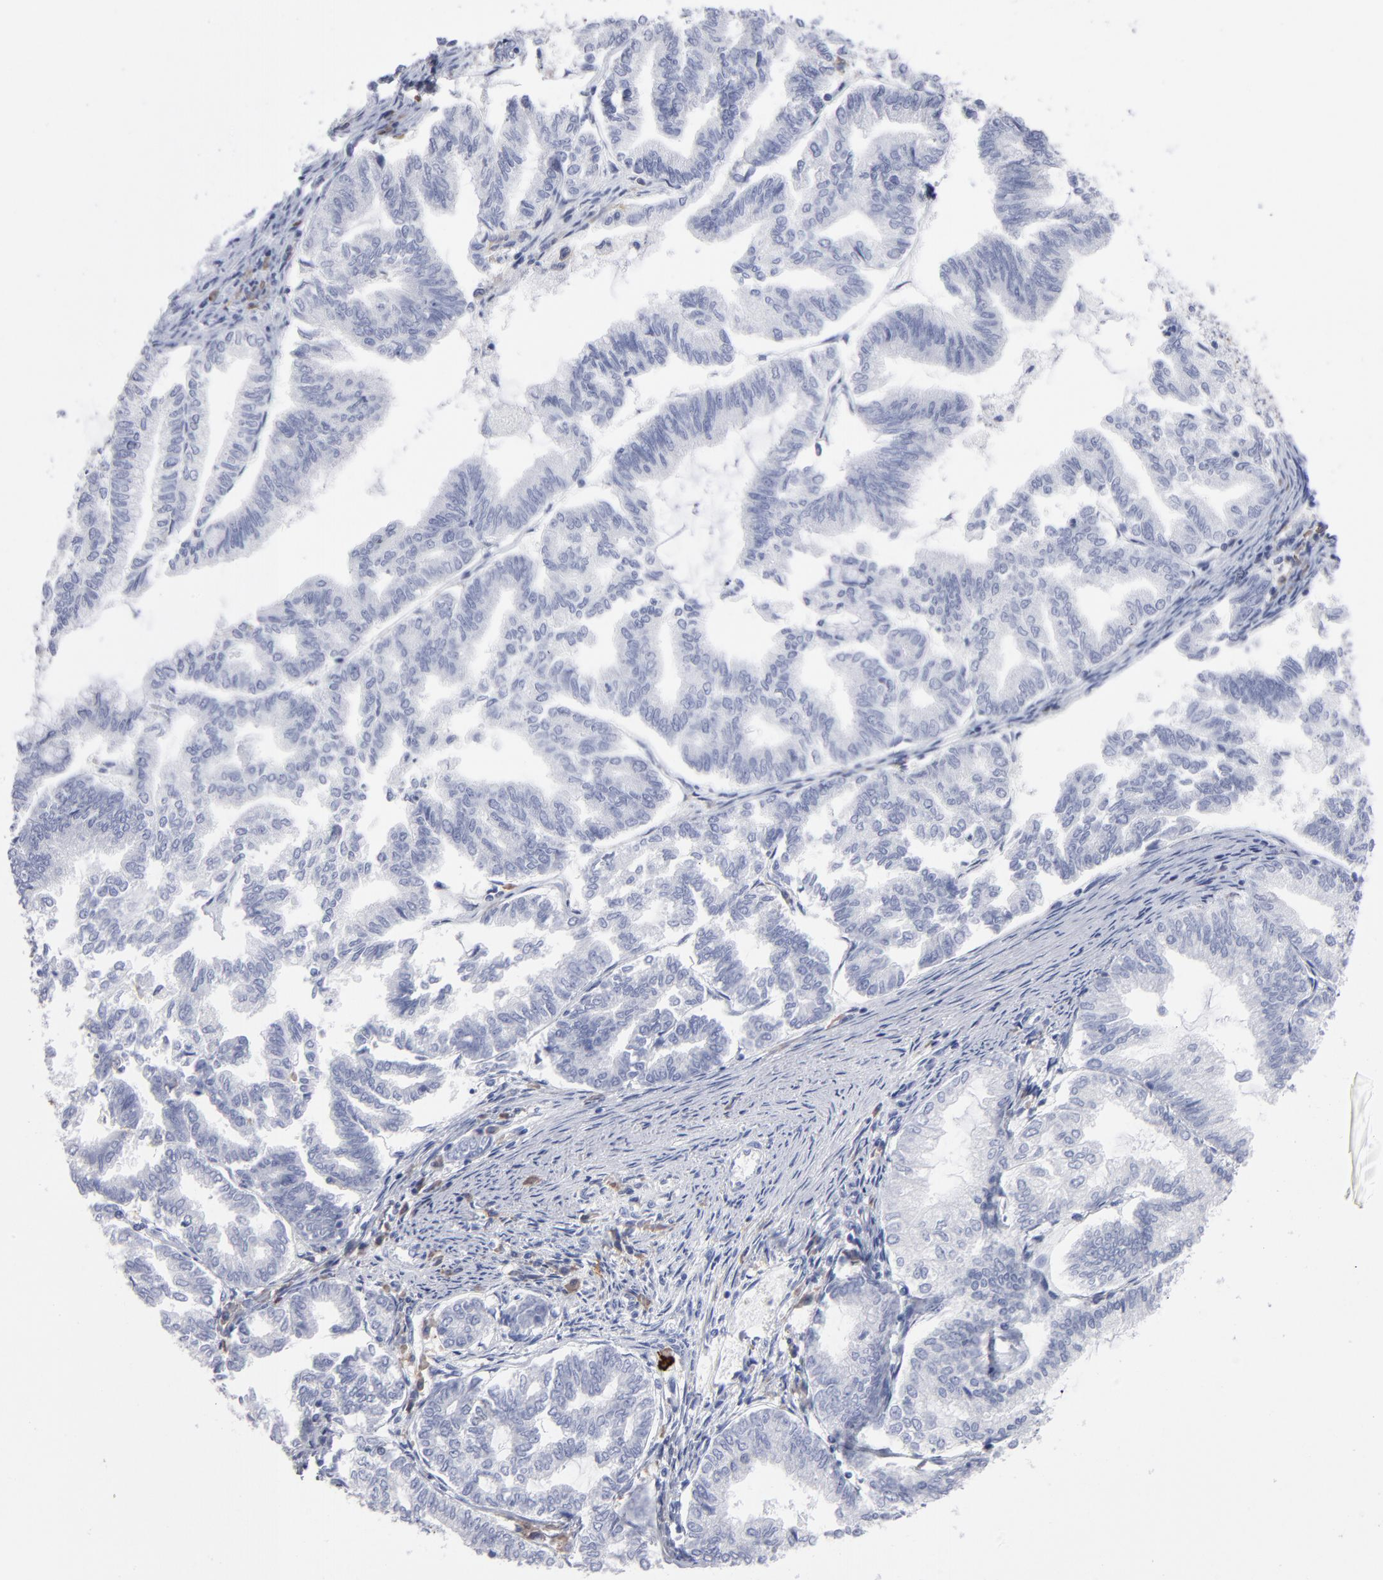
{"staining": {"intensity": "negative", "quantity": "none", "location": "none"}, "tissue": "endometrial cancer", "cell_type": "Tumor cells", "image_type": "cancer", "snomed": [{"axis": "morphology", "description": "Adenocarcinoma, NOS"}, {"axis": "topography", "description": "Endometrium"}], "caption": "DAB immunohistochemical staining of adenocarcinoma (endometrial) demonstrates no significant positivity in tumor cells.", "gene": "LAT2", "patient": {"sex": "female", "age": 79}}